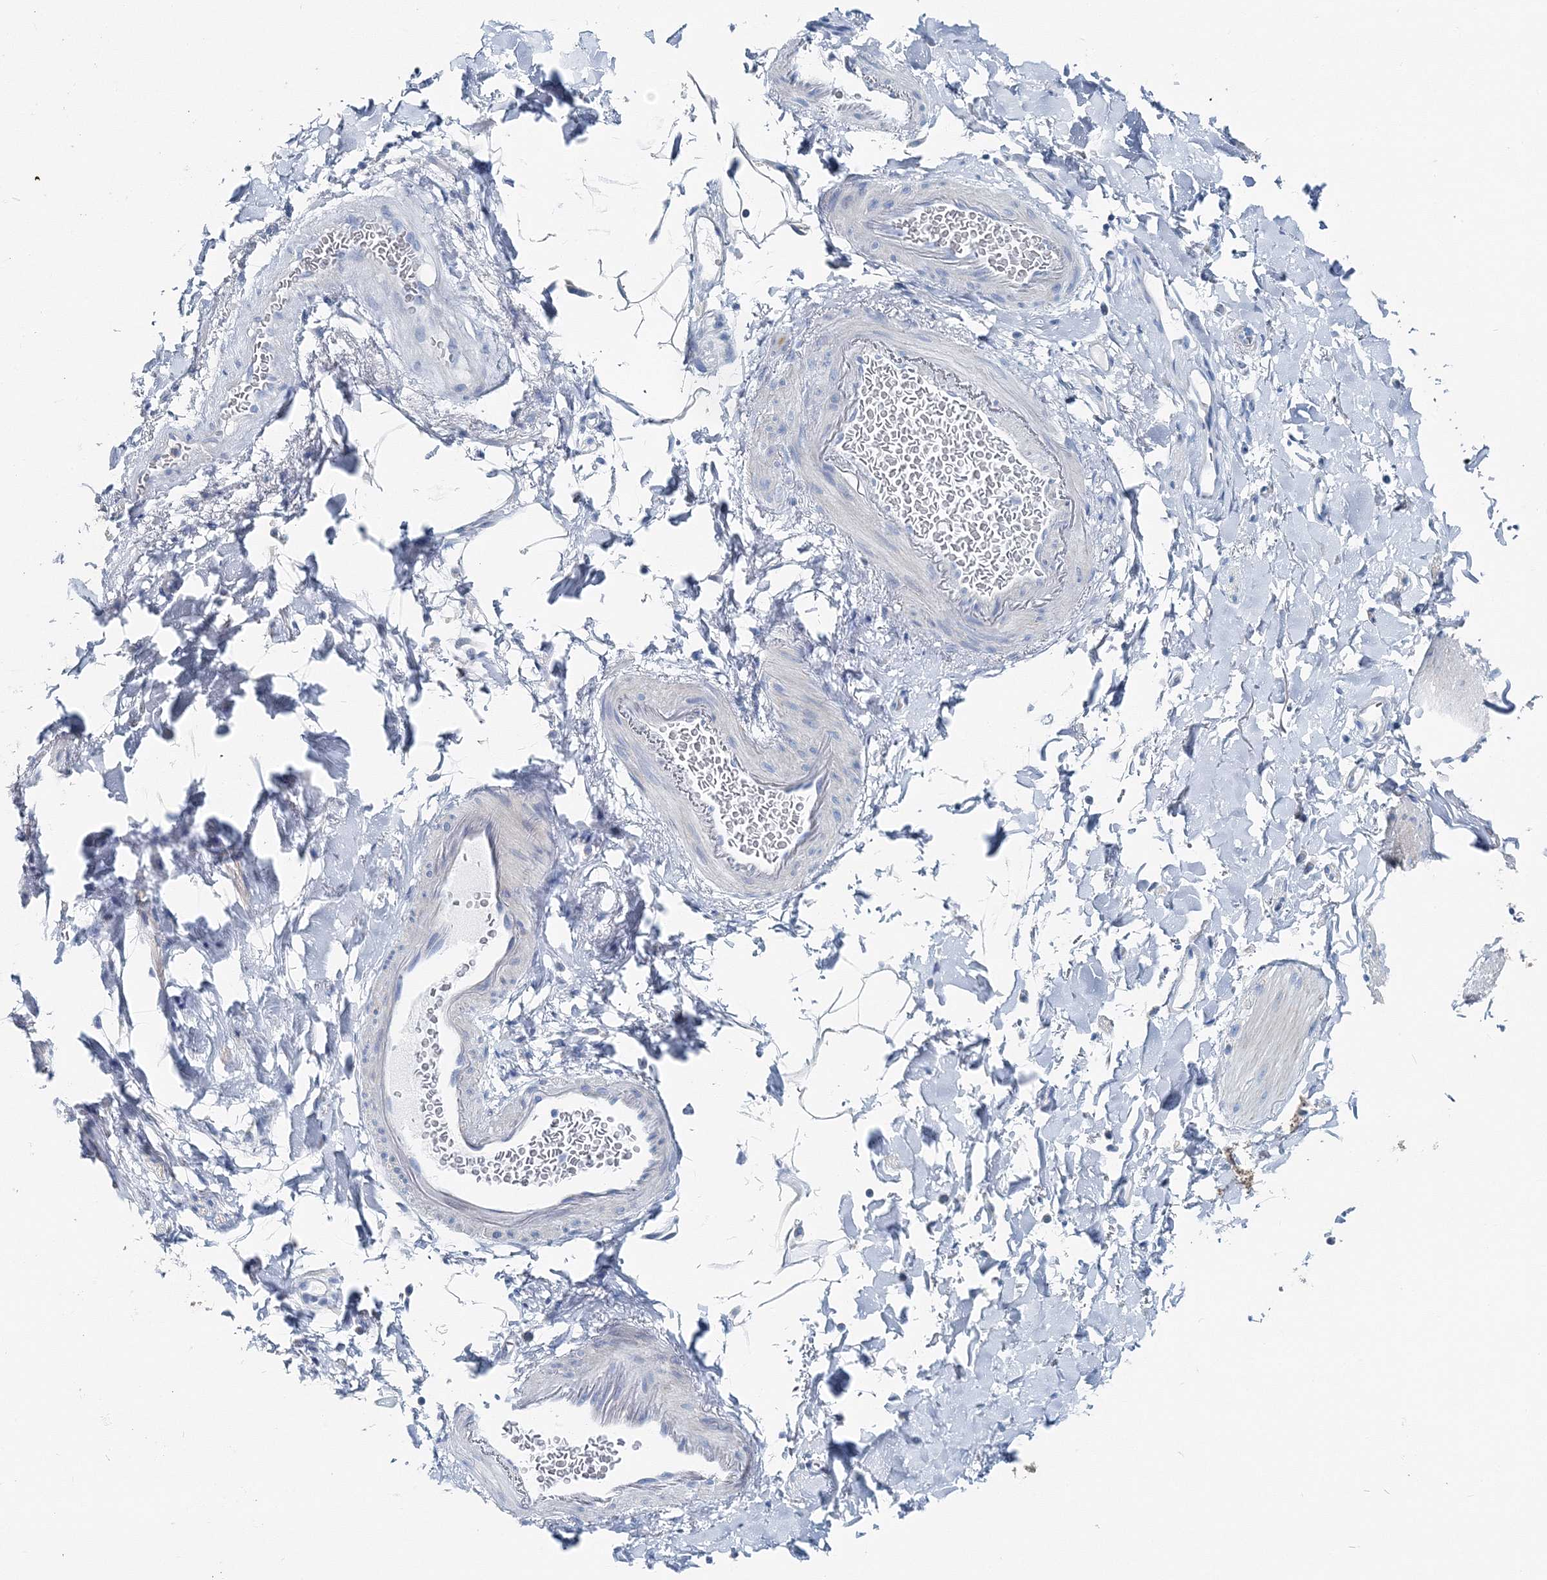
{"staining": {"intensity": "negative", "quantity": "none", "location": "none"}, "tissue": "smooth muscle", "cell_type": "Smooth muscle cells", "image_type": "normal", "snomed": [{"axis": "morphology", "description": "Normal tissue, NOS"}, {"axis": "topography", "description": "Smooth muscle"}, {"axis": "topography", "description": "Small intestine"}], "caption": "Immunohistochemistry (IHC) image of unremarkable human smooth muscle stained for a protein (brown), which reveals no expression in smooth muscle cells.", "gene": "GABARAPL2", "patient": {"sex": "female", "age": 84}}